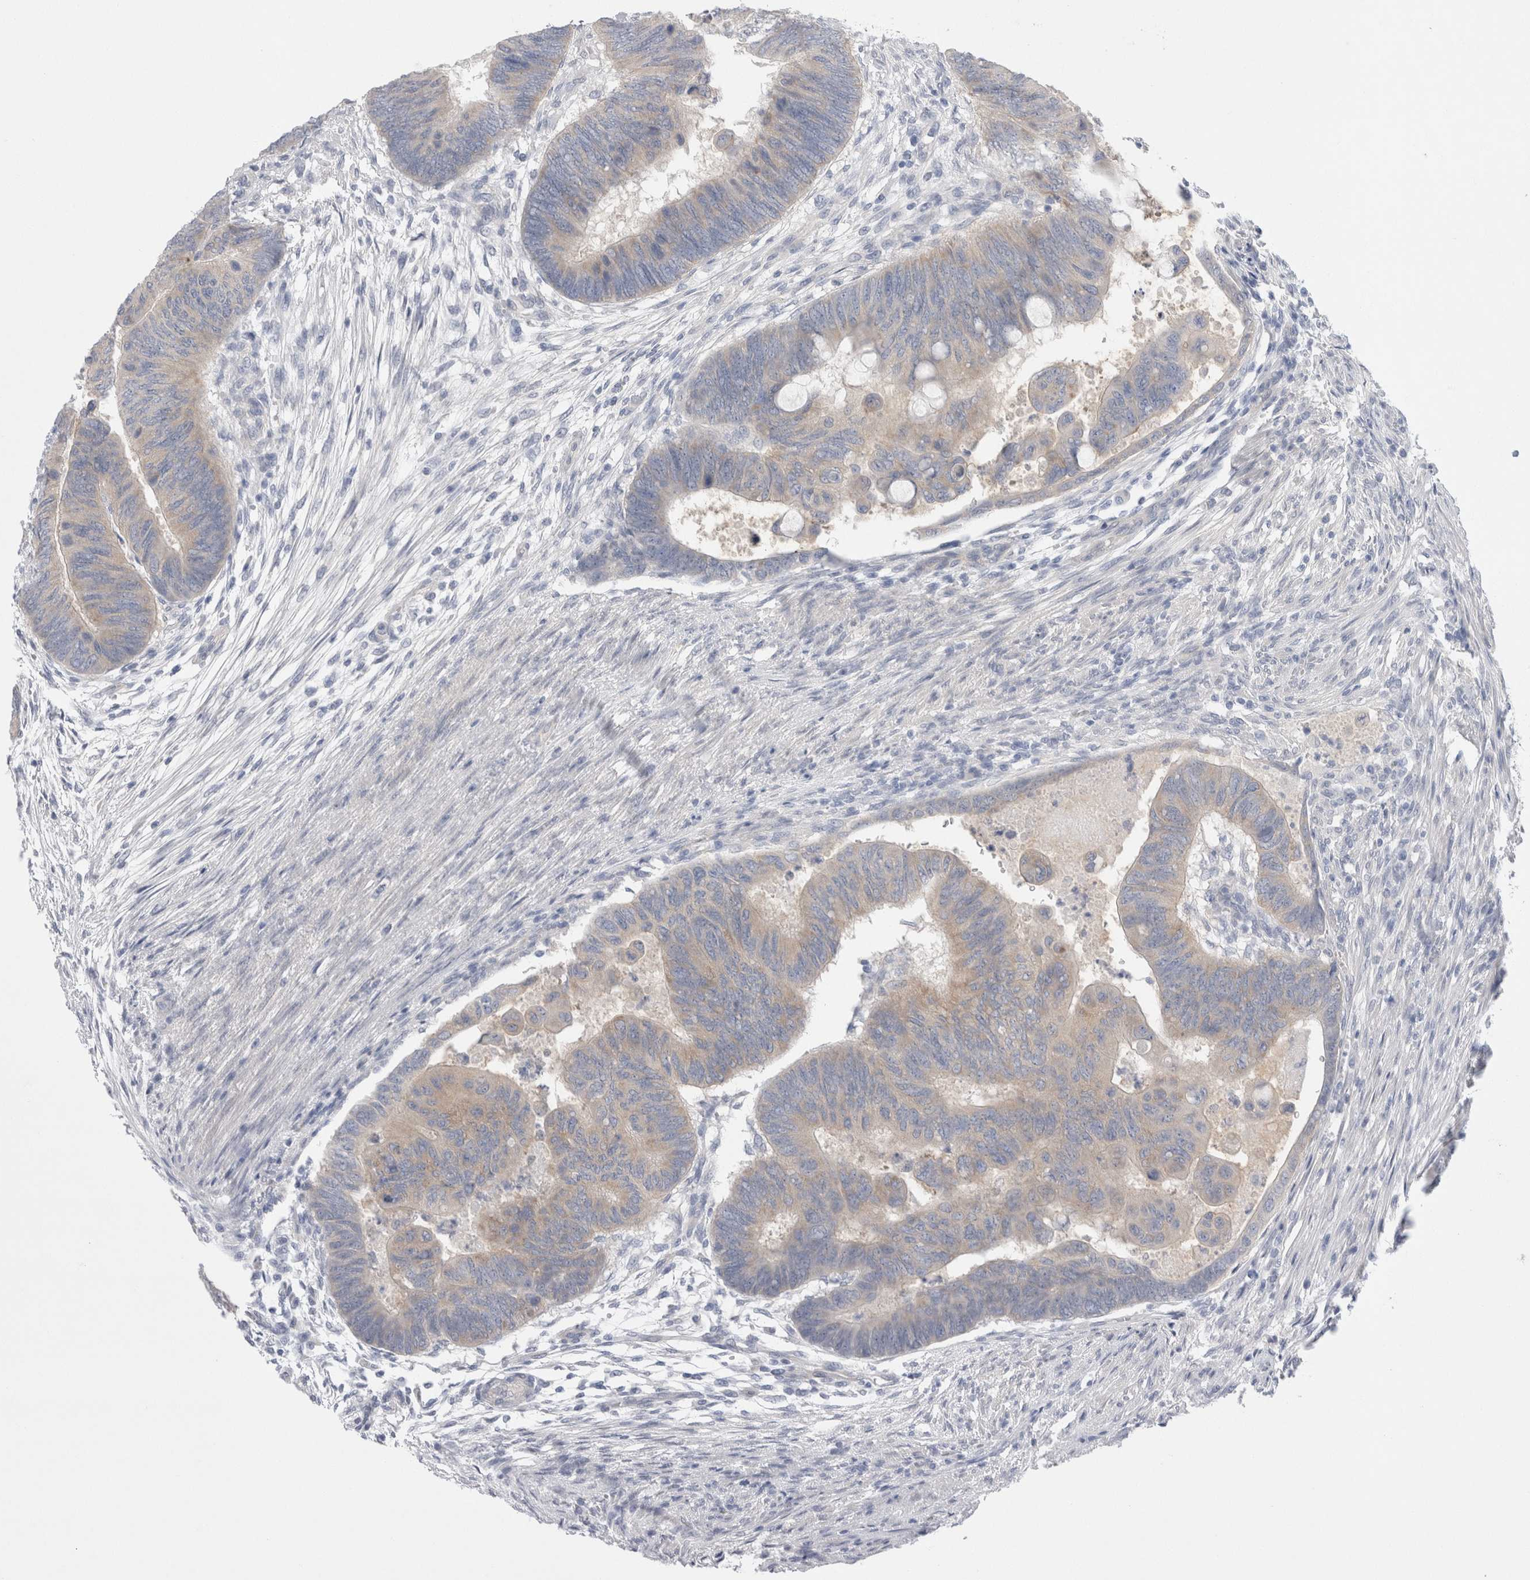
{"staining": {"intensity": "weak", "quantity": "<25%", "location": "cytoplasmic/membranous"}, "tissue": "colorectal cancer", "cell_type": "Tumor cells", "image_type": "cancer", "snomed": [{"axis": "morphology", "description": "Normal tissue, NOS"}, {"axis": "morphology", "description": "Adenocarcinoma, NOS"}, {"axis": "topography", "description": "Rectum"}, {"axis": "topography", "description": "Peripheral nerve tissue"}], "caption": "Tumor cells show no significant expression in colorectal cancer (adenocarcinoma).", "gene": "WIPF2", "patient": {"sex": "male", "age": 92}}